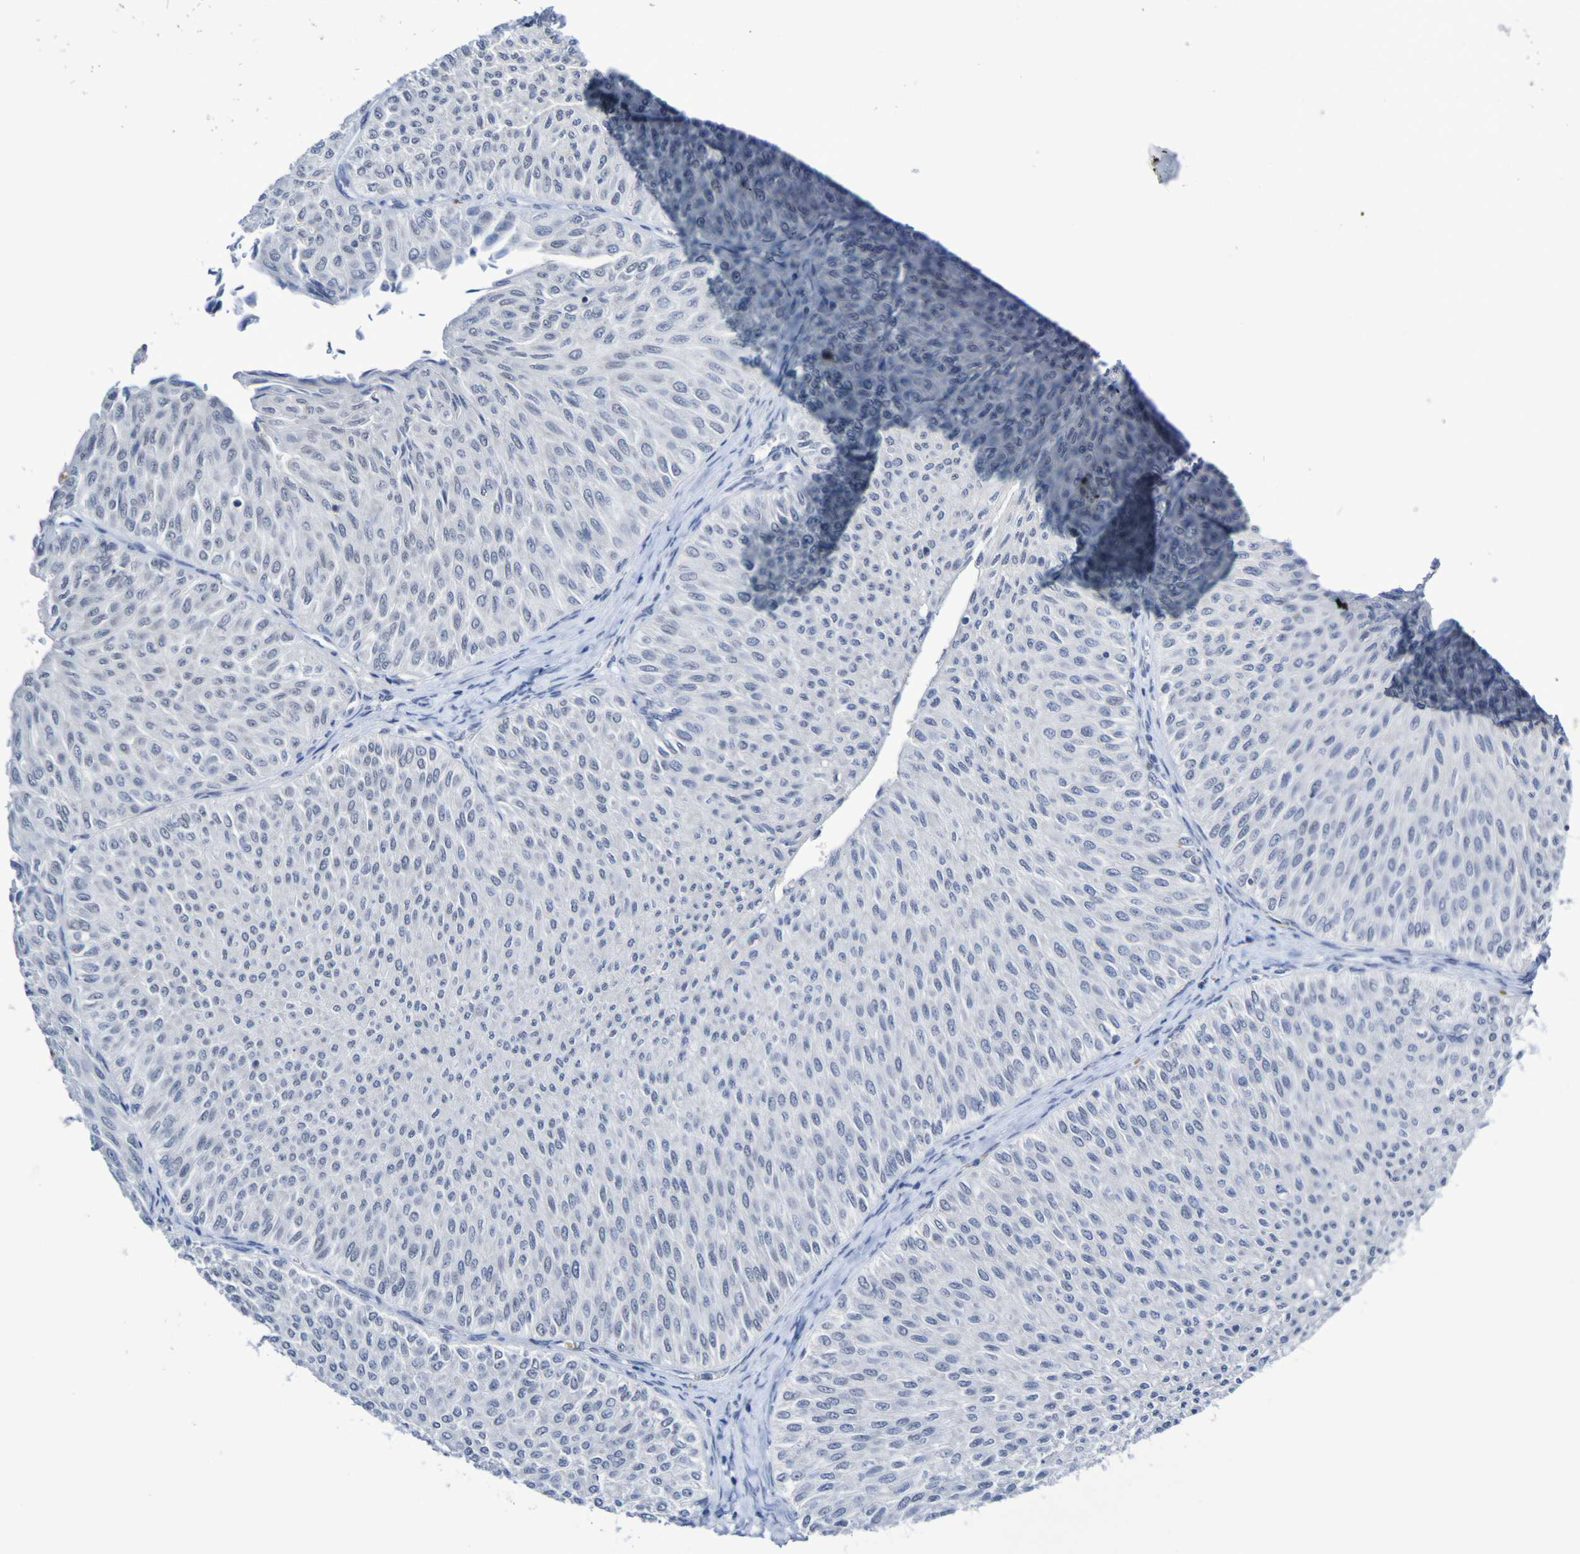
{"staining": {"intensity": "negative", "quantity": "none", "location": "none"}, "tissue": "urothelial cancer", "cell_type": "Tumor cells", "image_type": "cancer", "snomed": [{"axis": "morphology", "description": "Urothelial carcinoma, Low grade"}, {"axis": "topography", "description": "Urinary bladder"}], "caption": "Immunohistochemical staining of human urothelial carcinoma (low-grade) displays no significant expression in tumor cells.", "gene": "PCGF1", "patient": {"sex": "male", "age": 78}}